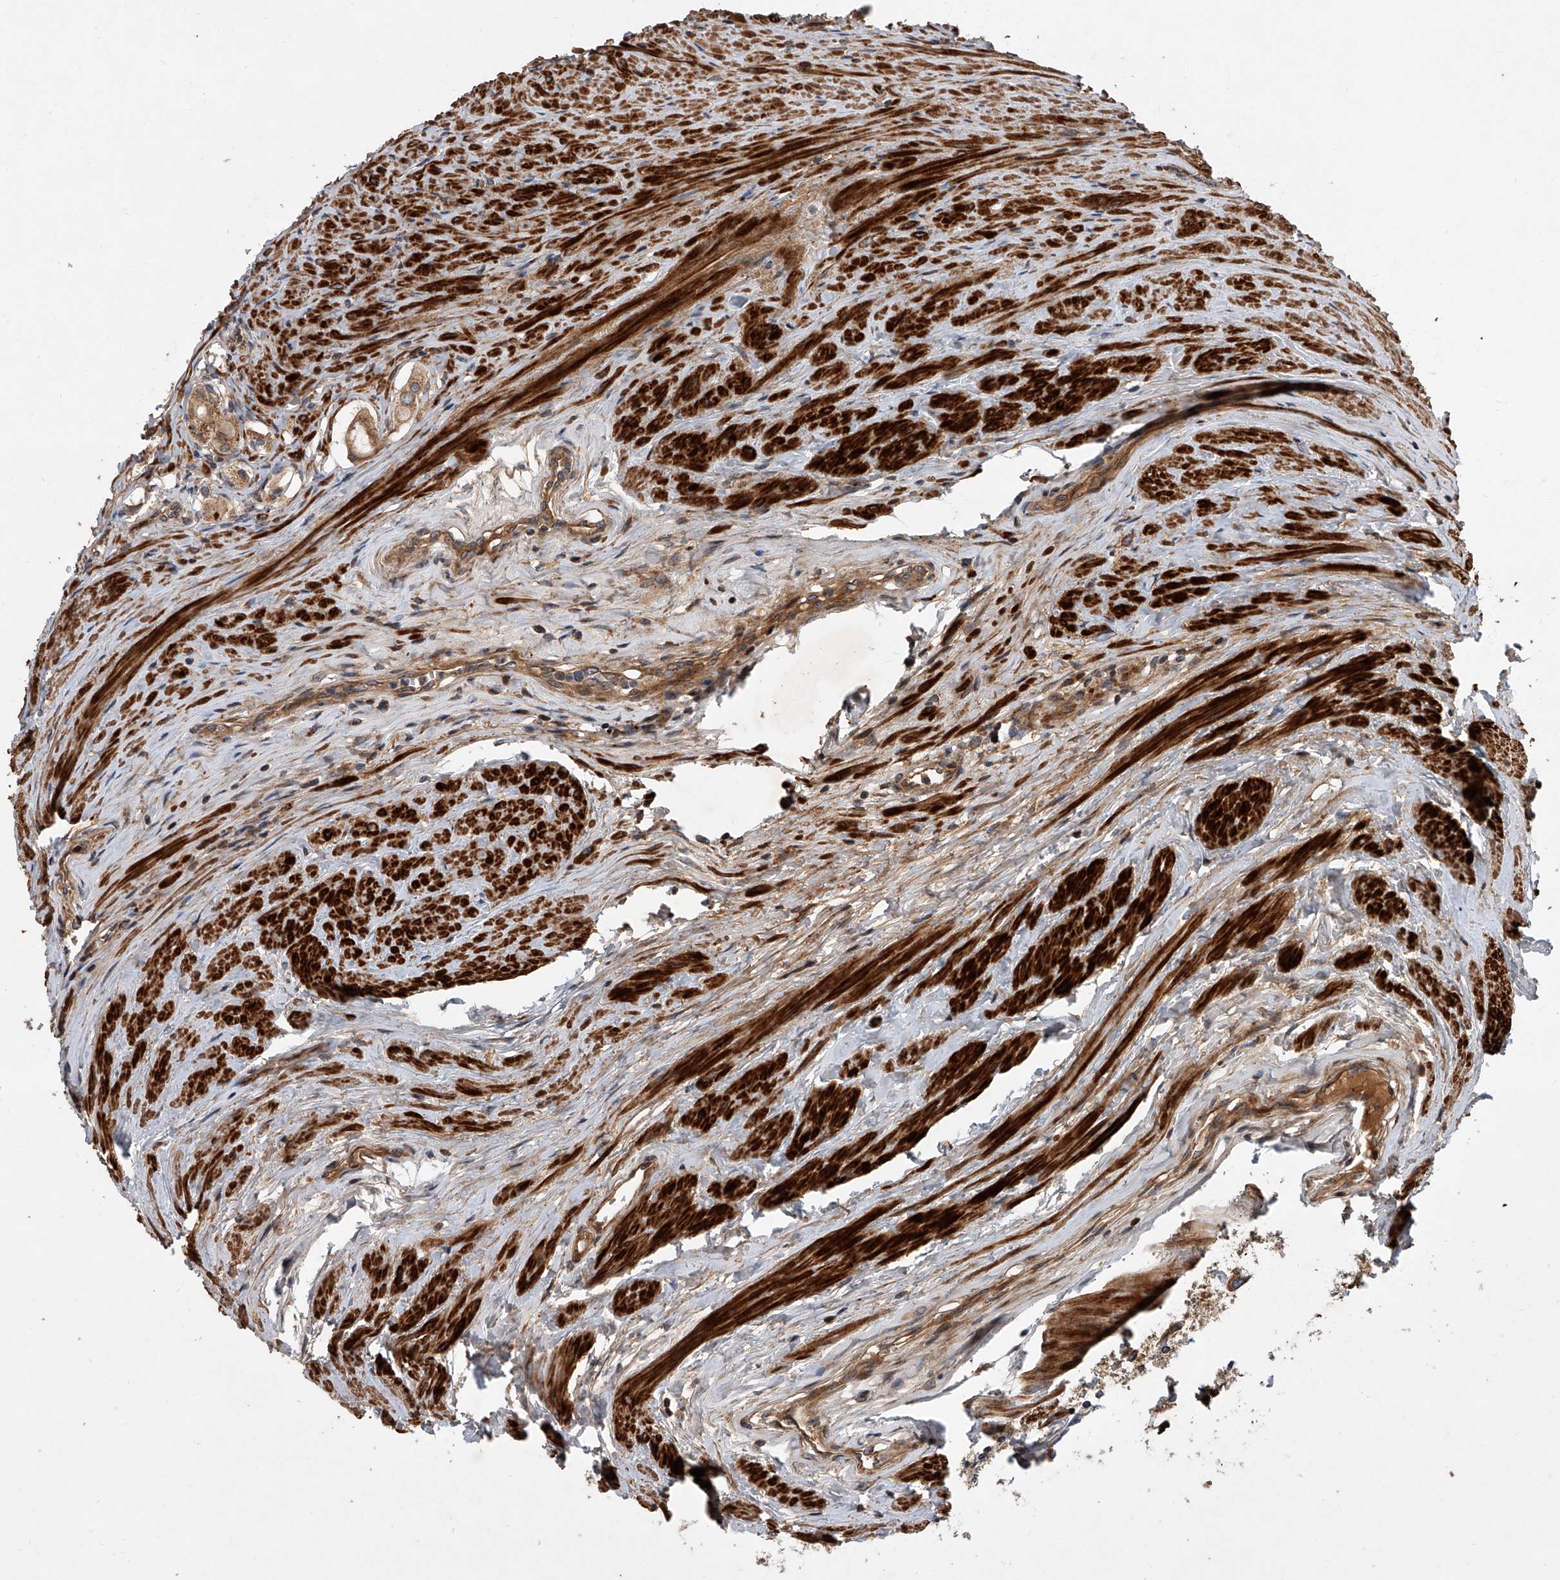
{"staining": {"intensity": "moderate", "quantity": ">75%", "location": "cytoplasmic/membranous"}, "tissue": "prostate cancer", "cell_type": "Tumor cells", "image_type": "cancer", "snomed": [{"axis": "morphology", "description": "Adenocarcinoma, High grade"}, {"axis": "topography", "description": "Prostate"}], "caption": "Immunohistochemistry (IHC) image of human prostate cancer (high-grade adenocarcinoma) stained for a protein (brown), which displays medium levels of moderate cytoplasmic/membranous staining in approximately >75% of tumor cells.", "gene": "USP47", "patient": {"sex": "male", "age": 68}}